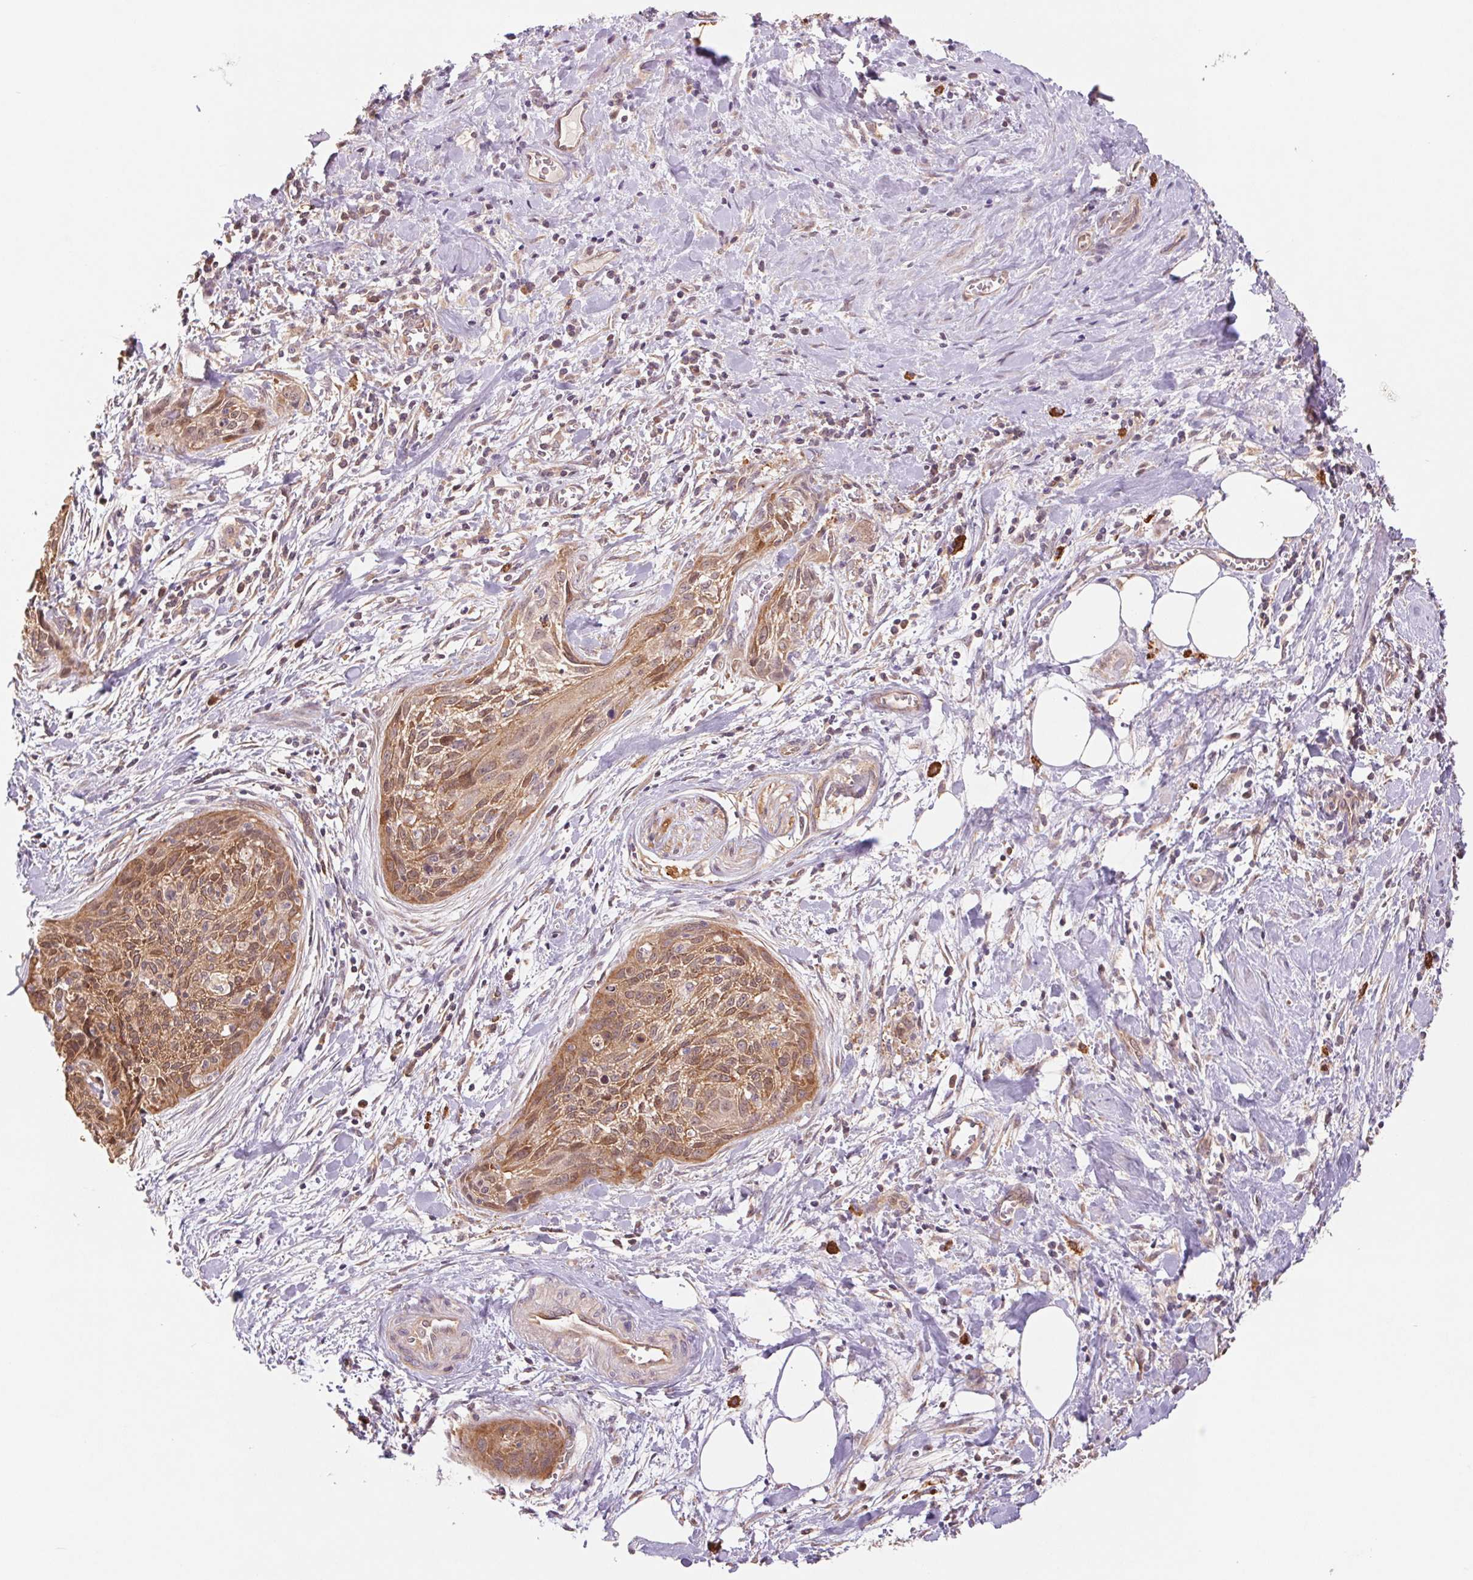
{"staining": {"intensity": "moderate", "quantity": ">75%", "location": "cytoplasmic/membranous,nuclear"}, "tissue": "cervical cancer", "cell_type": "Tumor cells", "image_type": "cancer", "snomed": [{"axis": "morphology", "description": "Squamous cell carcinoma, NOS"}, {"axis": "topography", "description": "Cervix"}], "caption": "Cervical cancer (squamous cell carcinoma) tissue displays moderate cytoplasmic/membranous and nuclear positivity in about >75% of tumor cells", "gene": "RRM1", "patient": {"sex": "female", "age": 55}}